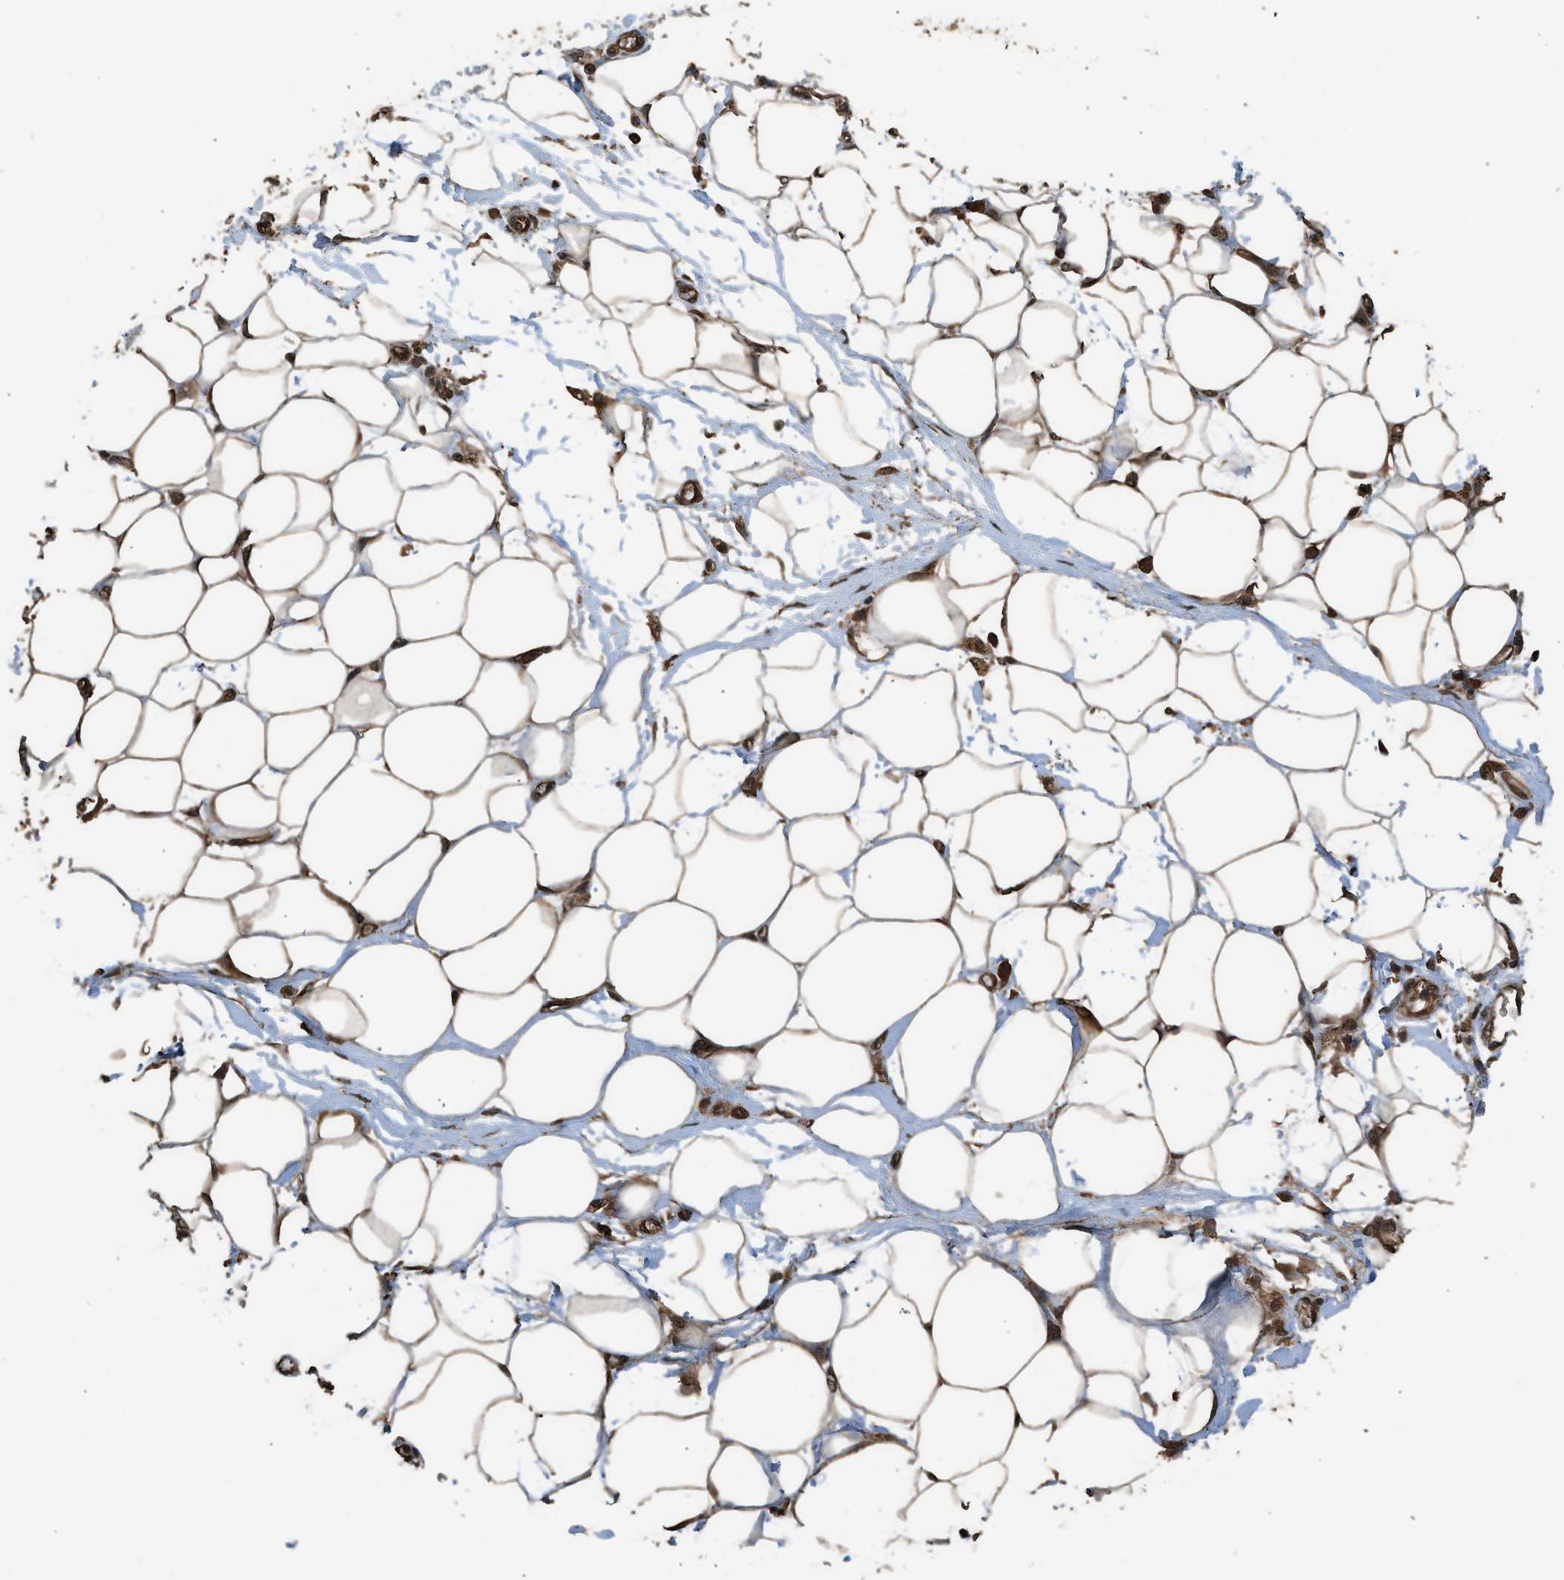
{"staining": {"intensity": "strong", "quantity": ">75%", "location": "cytoplasmic/membranous,nuclear"}, "tissue": "adipose tissue", "cell_type": "Adipocytes", "image_type": "normal", "snomed": [{"axis": "morphology", "description": "Normal tissue, NOS"}, {"axis": "morphology", "description": "Urothelial carcinoma, High grade"}, {"axis": "topography", "description": "Vascular tissue"}, {"axis": "topography", "description": "Urinary bladder"}], "caption": "A brown stain labels strong cytoplasmic/membranous,nuclear positivity of a protein in adipocytes of unremarkable human adipose tissue. The staining is performed using DAB brown chromogen to label protein expression. The nuclei are counter-stained blue using hematoxylin.", "gene": "MYBL2", "patient": {"sex": "female", "age": 56}}